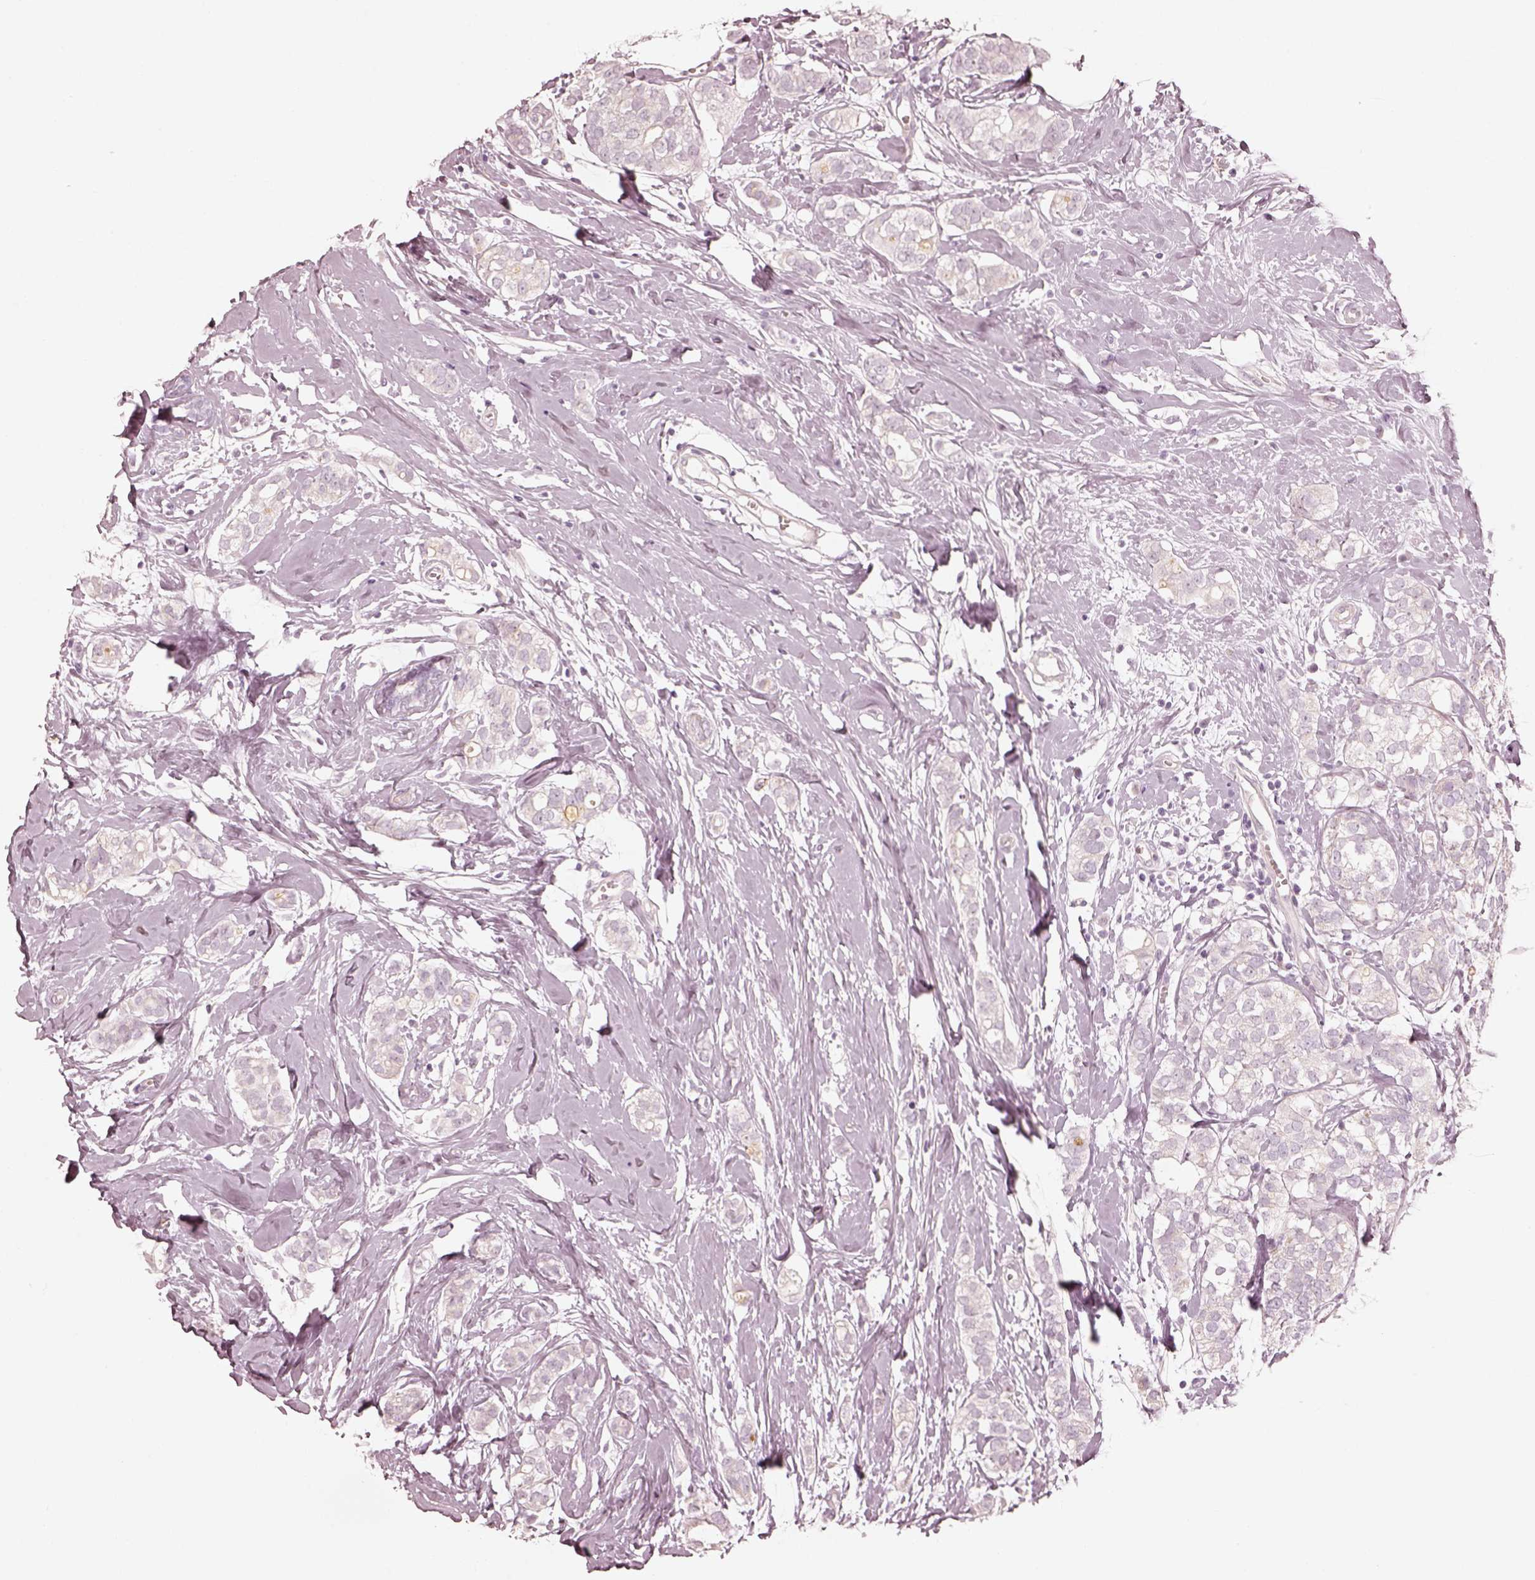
{"staining": {"intensity": "negative", "quantity": "none", "location": "none"}, "tissue": "breast cancer", "cell_type": "Tumor cells", "image_type": "cancer", "snomed": [{"axis": "morphology", "description": "Duct carcinoma"}, {"axis": "topography", "description": "Breast"}], "caption": "Tumor cells are negative for protein expression in human infiltrating ductal carcinoma (breast).", "gene": "SPATA24", "patient": {"sex": "female", "age": 40}}